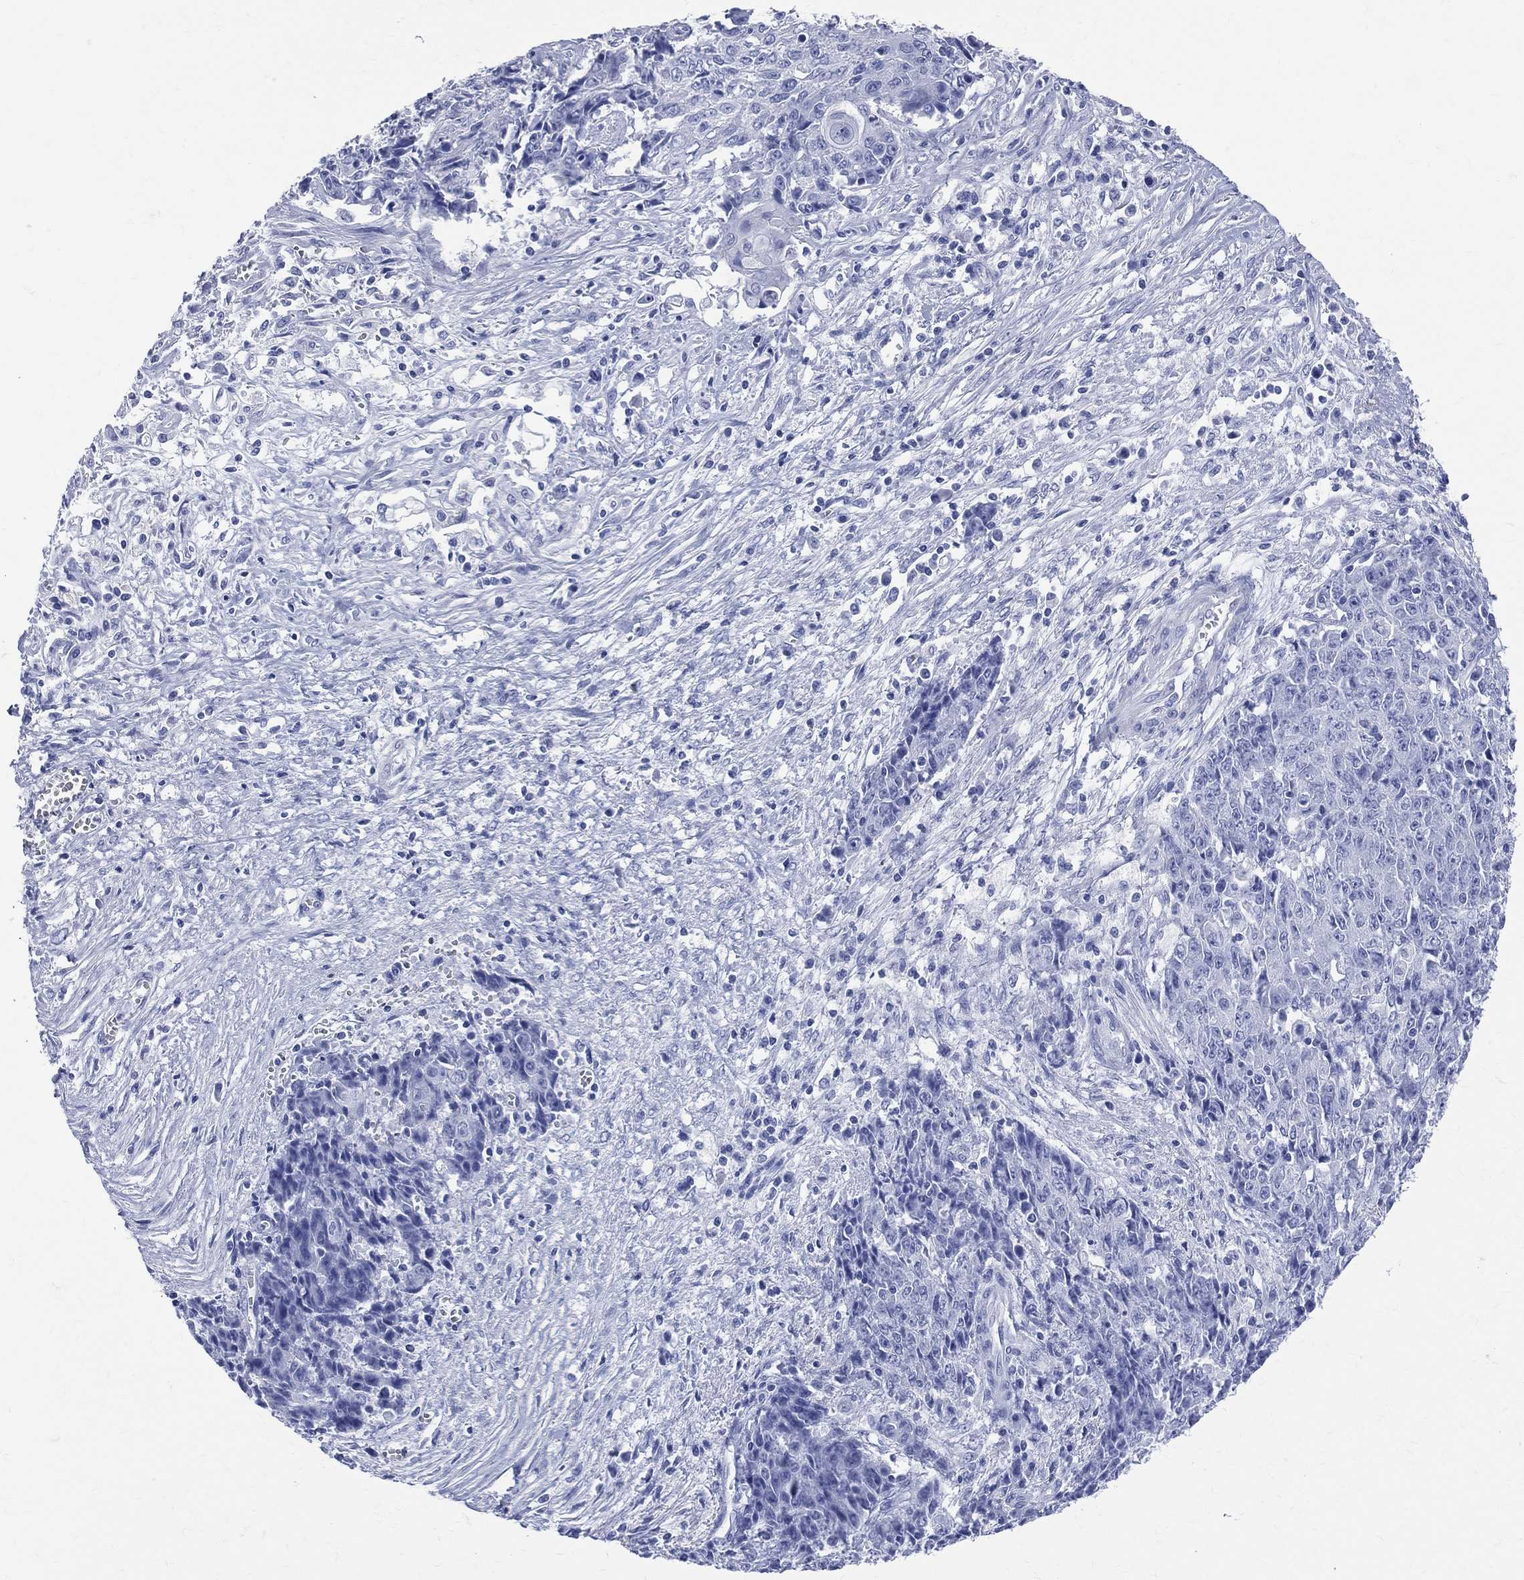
{"staining": {"intensity": "negative", "quantity": "none", "location": "none"}, "tissue": "ovarian cancer", "cell_type": "Tumor cells", "image_type": "cancer", "snomed": [{"axis": "morphology", "description": "Carcinoma, endometroid"}, {"axis": "topography", "description": "Ovary"}], "caption": "This is a photomicrograph of IHC staining of ovarian cancer (endometroid carcinoma), which shows no positivity in tumor cells.", "gene": "SYP", "patient": {"sex": "female", "age": 42}}